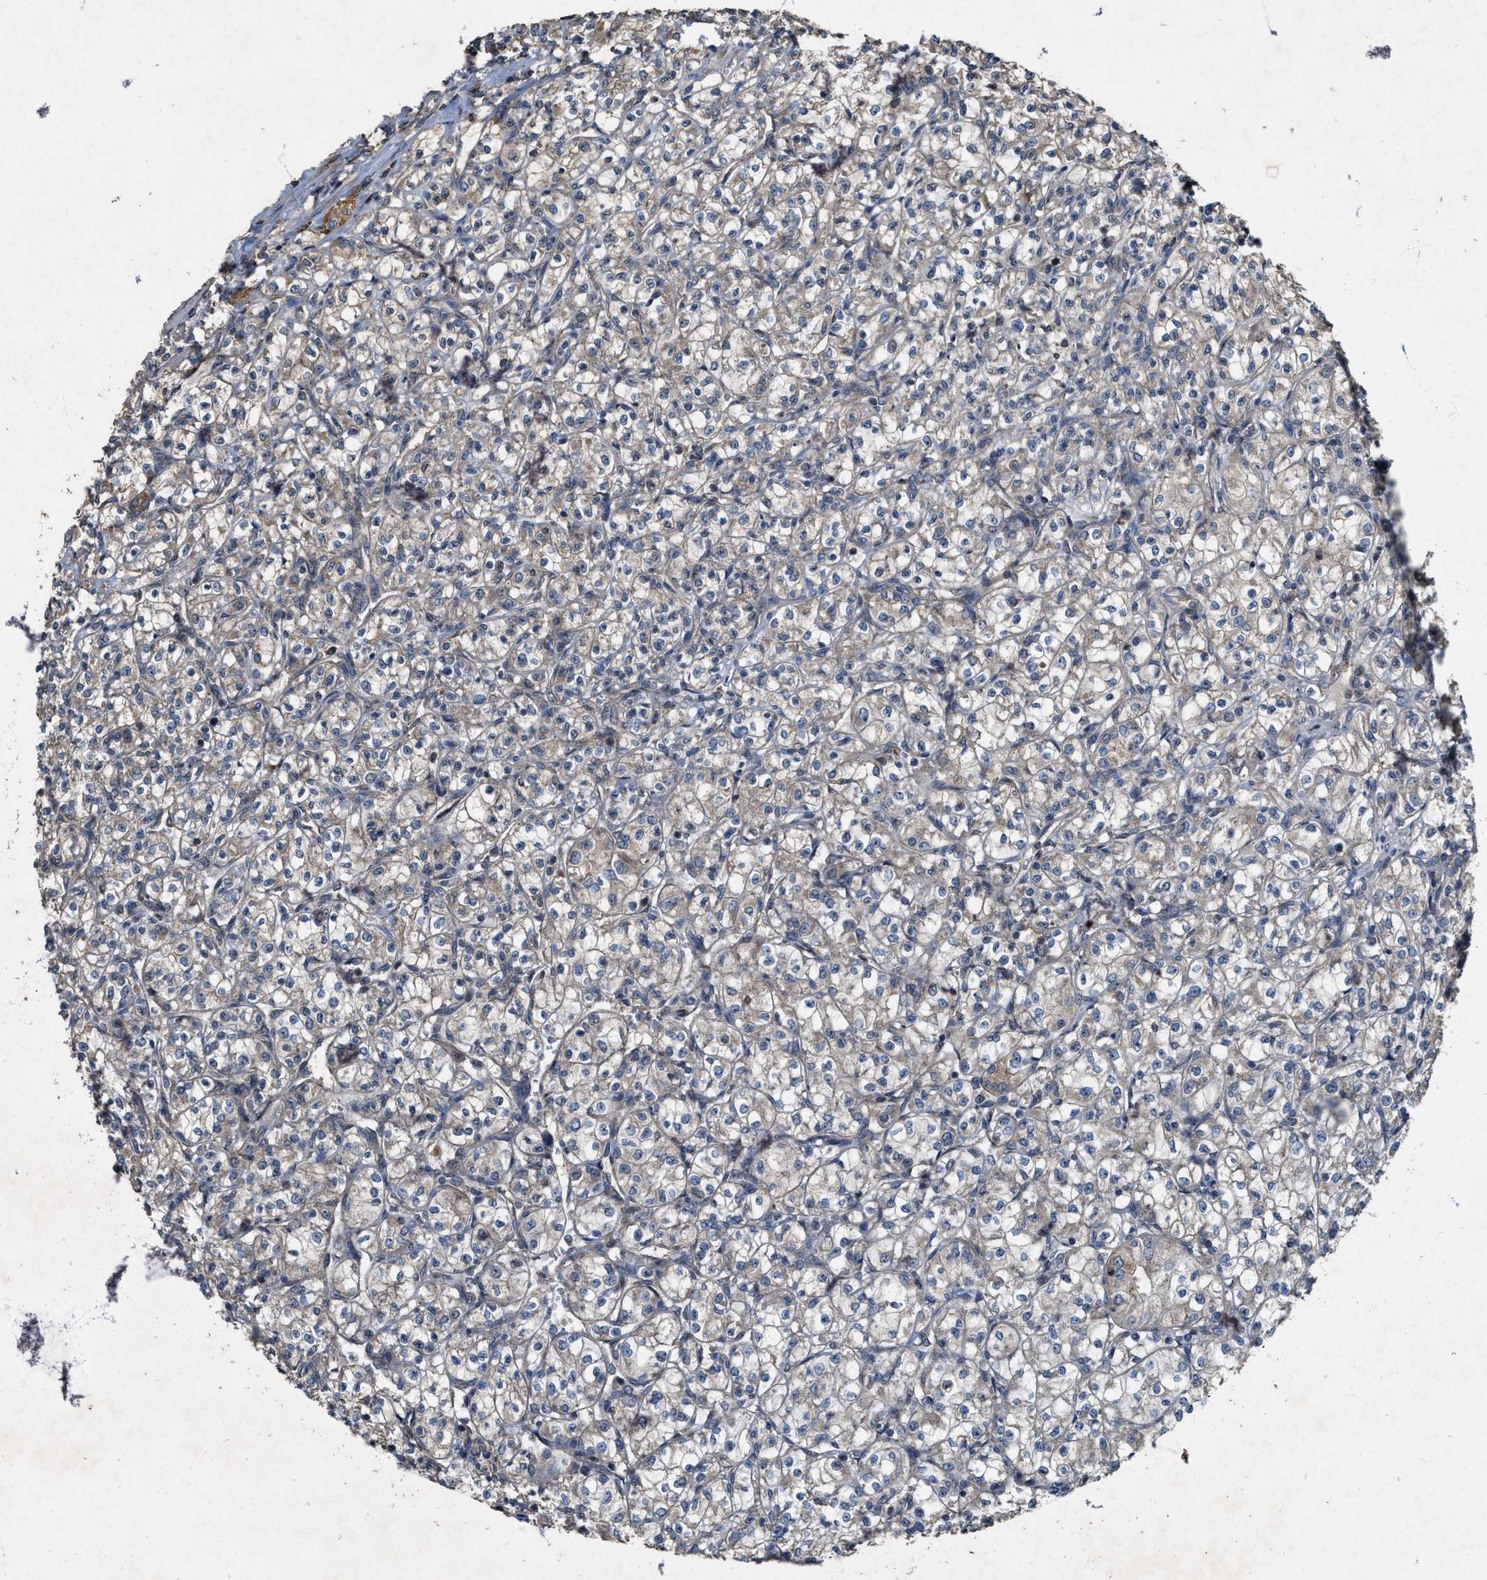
{"staining": {"intensity": "weak", "quantity": "25%-75%", "location": "cytoplasmic/membranous"}, "tissue": "renal cancer", "cell_type": "Tumor cells", "image_type": "cancer", "snomed": [{"axis": "morphology", "description": "Adenocarcinoma, NOS"}, {"axis": "topography", "description": "Kidney"}], "caption": "This is a histology image of immunohistochemistry staining of renal cancer (adenocarcinoma), which shows weak expression in the cytoplasmic/membranous of tumor cells.", "gene": "PDP2", "patient": {"sex": "male", "age": 77}}